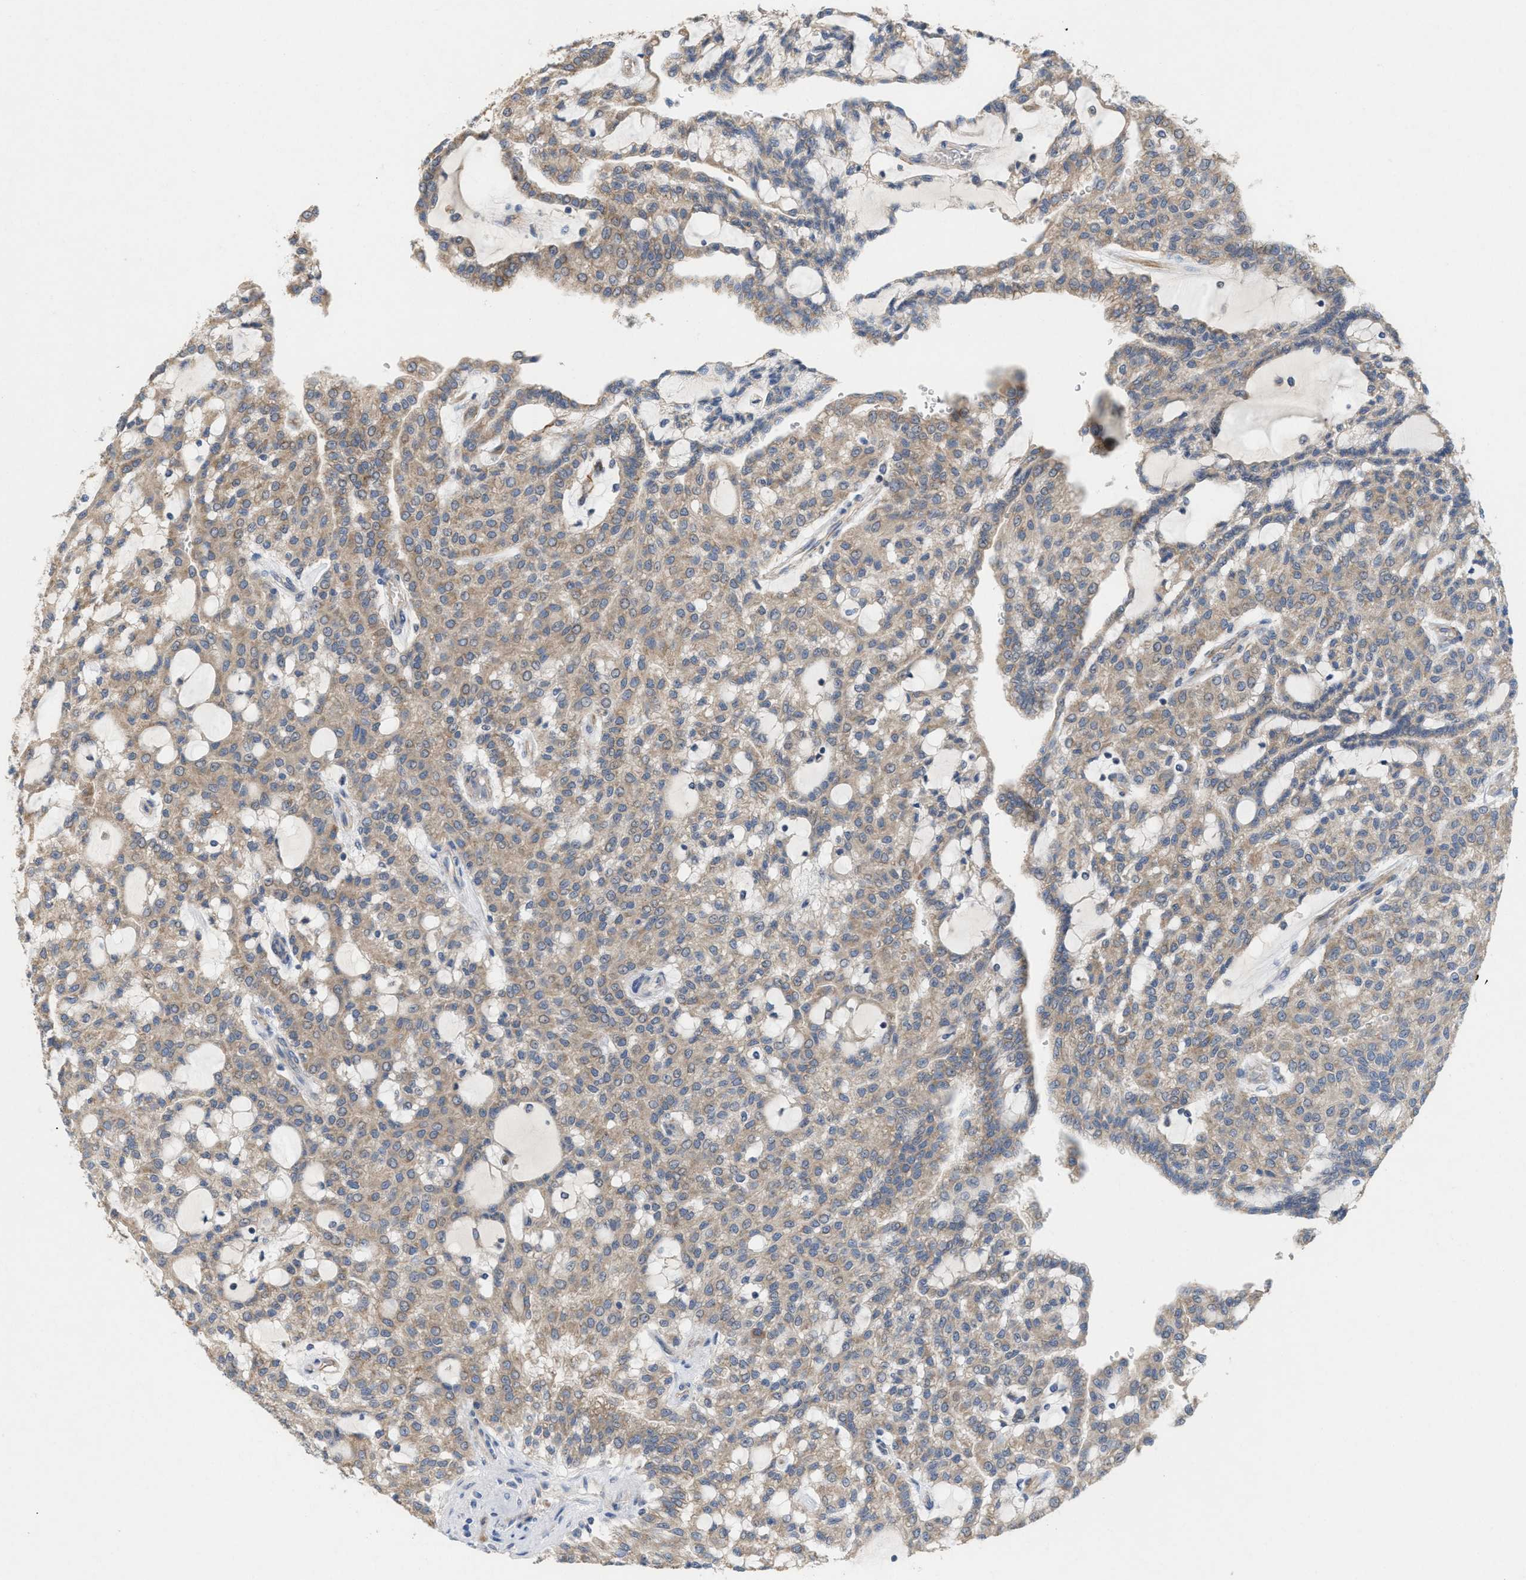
{"staining": {"intensity": "weak", "quantity": ">75%", "location": "cytoplasmic/membranous"}, "tissue": "renal cancer", "cell_type": "Tumor cells", "image_type": "cancer", "snomed": [{"axis": "morphology", "description": "Adenocarcinoma, NOS"}, {"axis": "topography", "description": "Kidney"}], "caption": "Immunohistochemical staining of adenocarcinoma (renal) displays weak cytoplasmic/membranous protein positivity in about >75% of tumor cells. The staining is performed using DAB (3,3'-diaminobenzidine) brown chromogen to label protein expression. The nuclei are counter-stained blue using hematoxylin.", "gene": "UBAP2", "patient": {"sex": "male", "age": 63}}